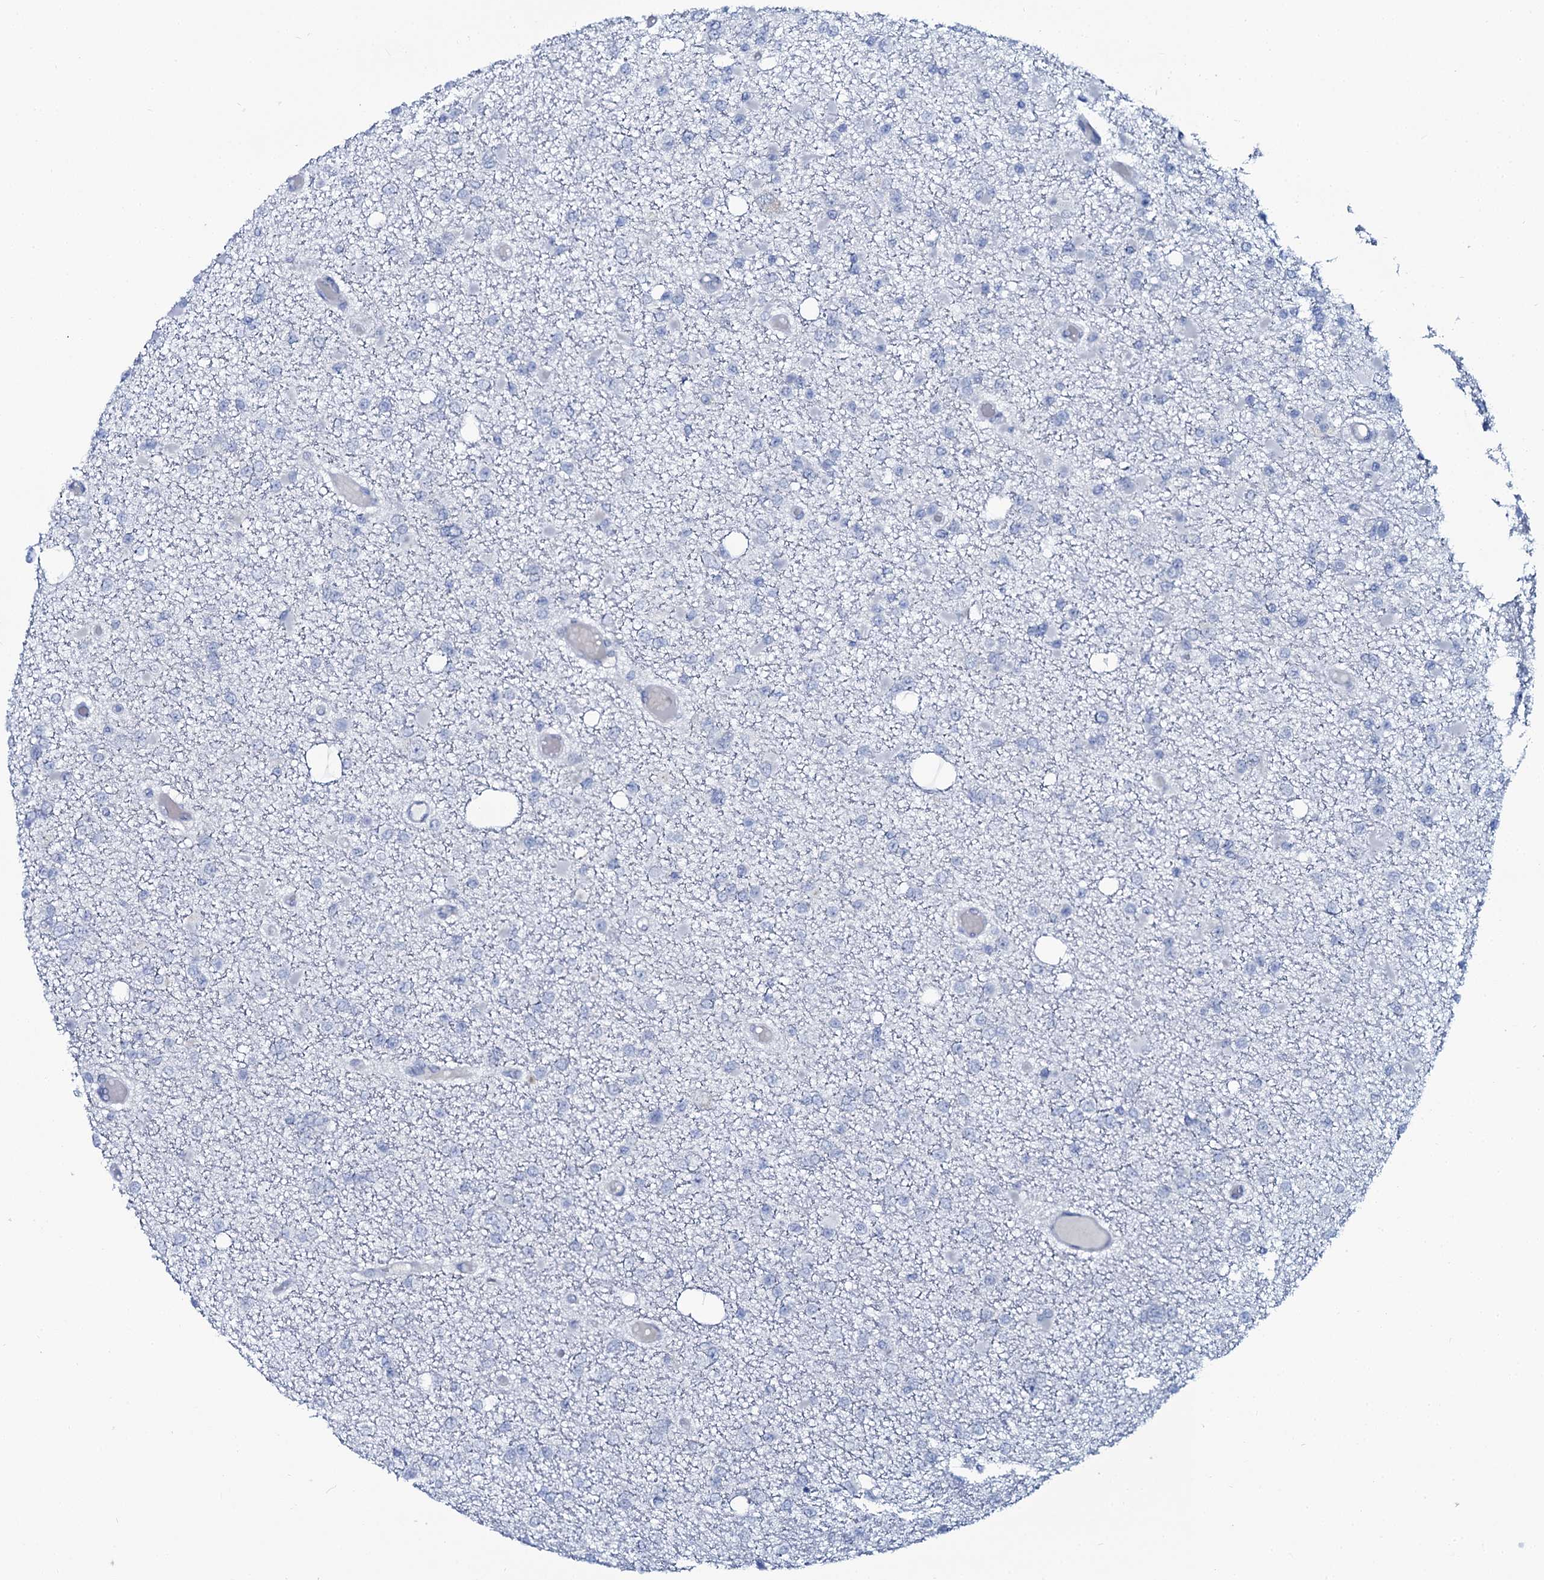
{"staining": {"intensity": "negative", "quantity": "none", "location": "none"}, "tissue": "glioma", "cell_type": "Tumor cells", "image_type": "cancer", "snomed": [{"axis": "morphology", "description": "Glioma, malignant, Low grade"}, {"axis": "topography", "description": "Brain"}], "caption": "Image shows no significant protein staining in tumor cells of malignant glioma (low-grade).", "gene": "C10orf88", "patient": {"sex": "female", "age": 22}}